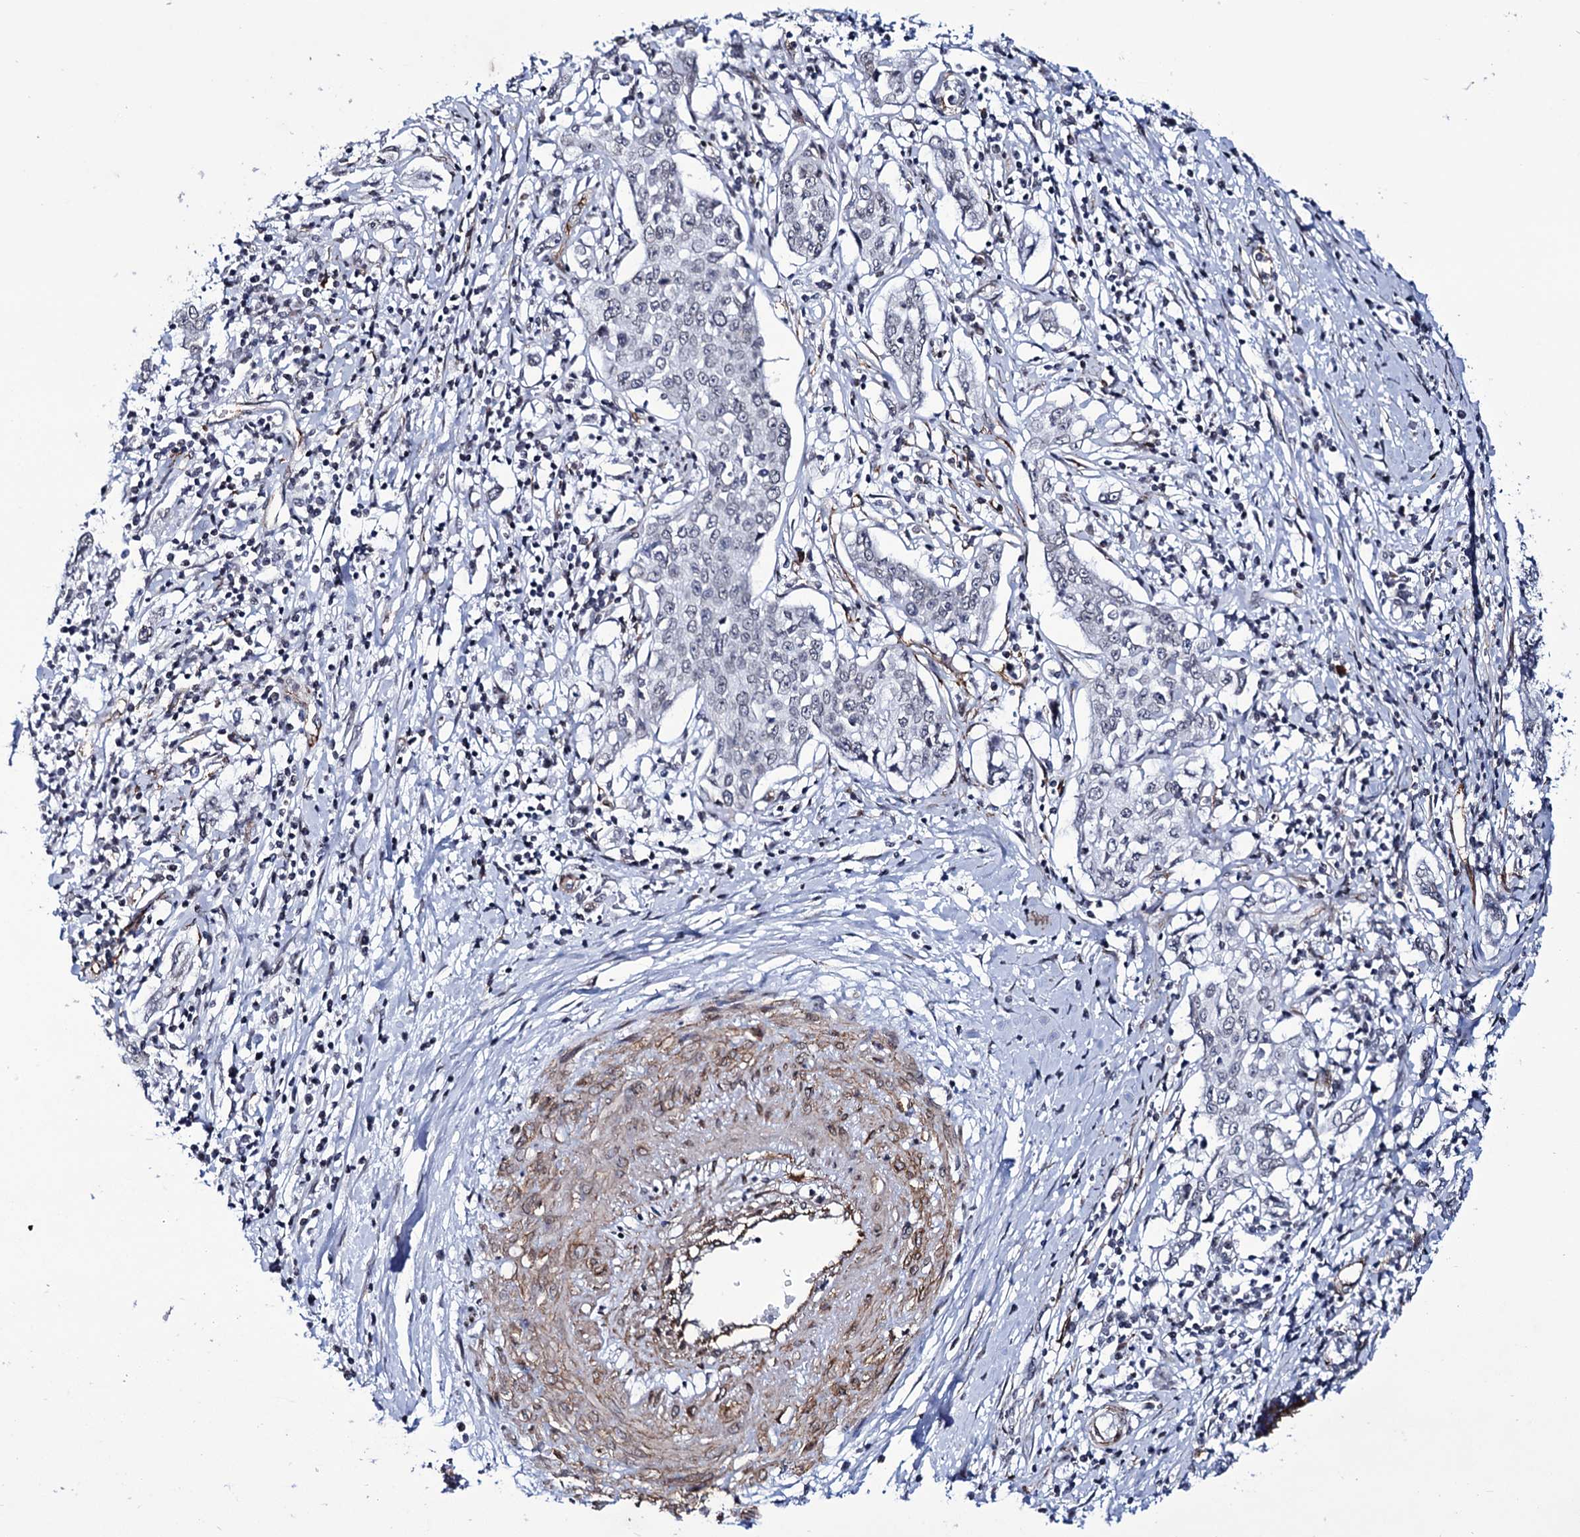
{"staining": {"intensity": "negative", "quantity": "none", "location": "none"}, "tissue": "cervical cancer", "cell_type": "Tumor cells", "image_type": "cancer", "snomed": [{"axis": "morphology", "description": "Squamous cell carcinoma, NOS"}, {"axis": "topography", "description": "Cervix"}], "caption": "Cervical cancer was stained to show a protein in brown. There is no significant positivity in tumor cells.", "gene": "ZC3H12C", "patient": {"sex": "female", "age": 35}}